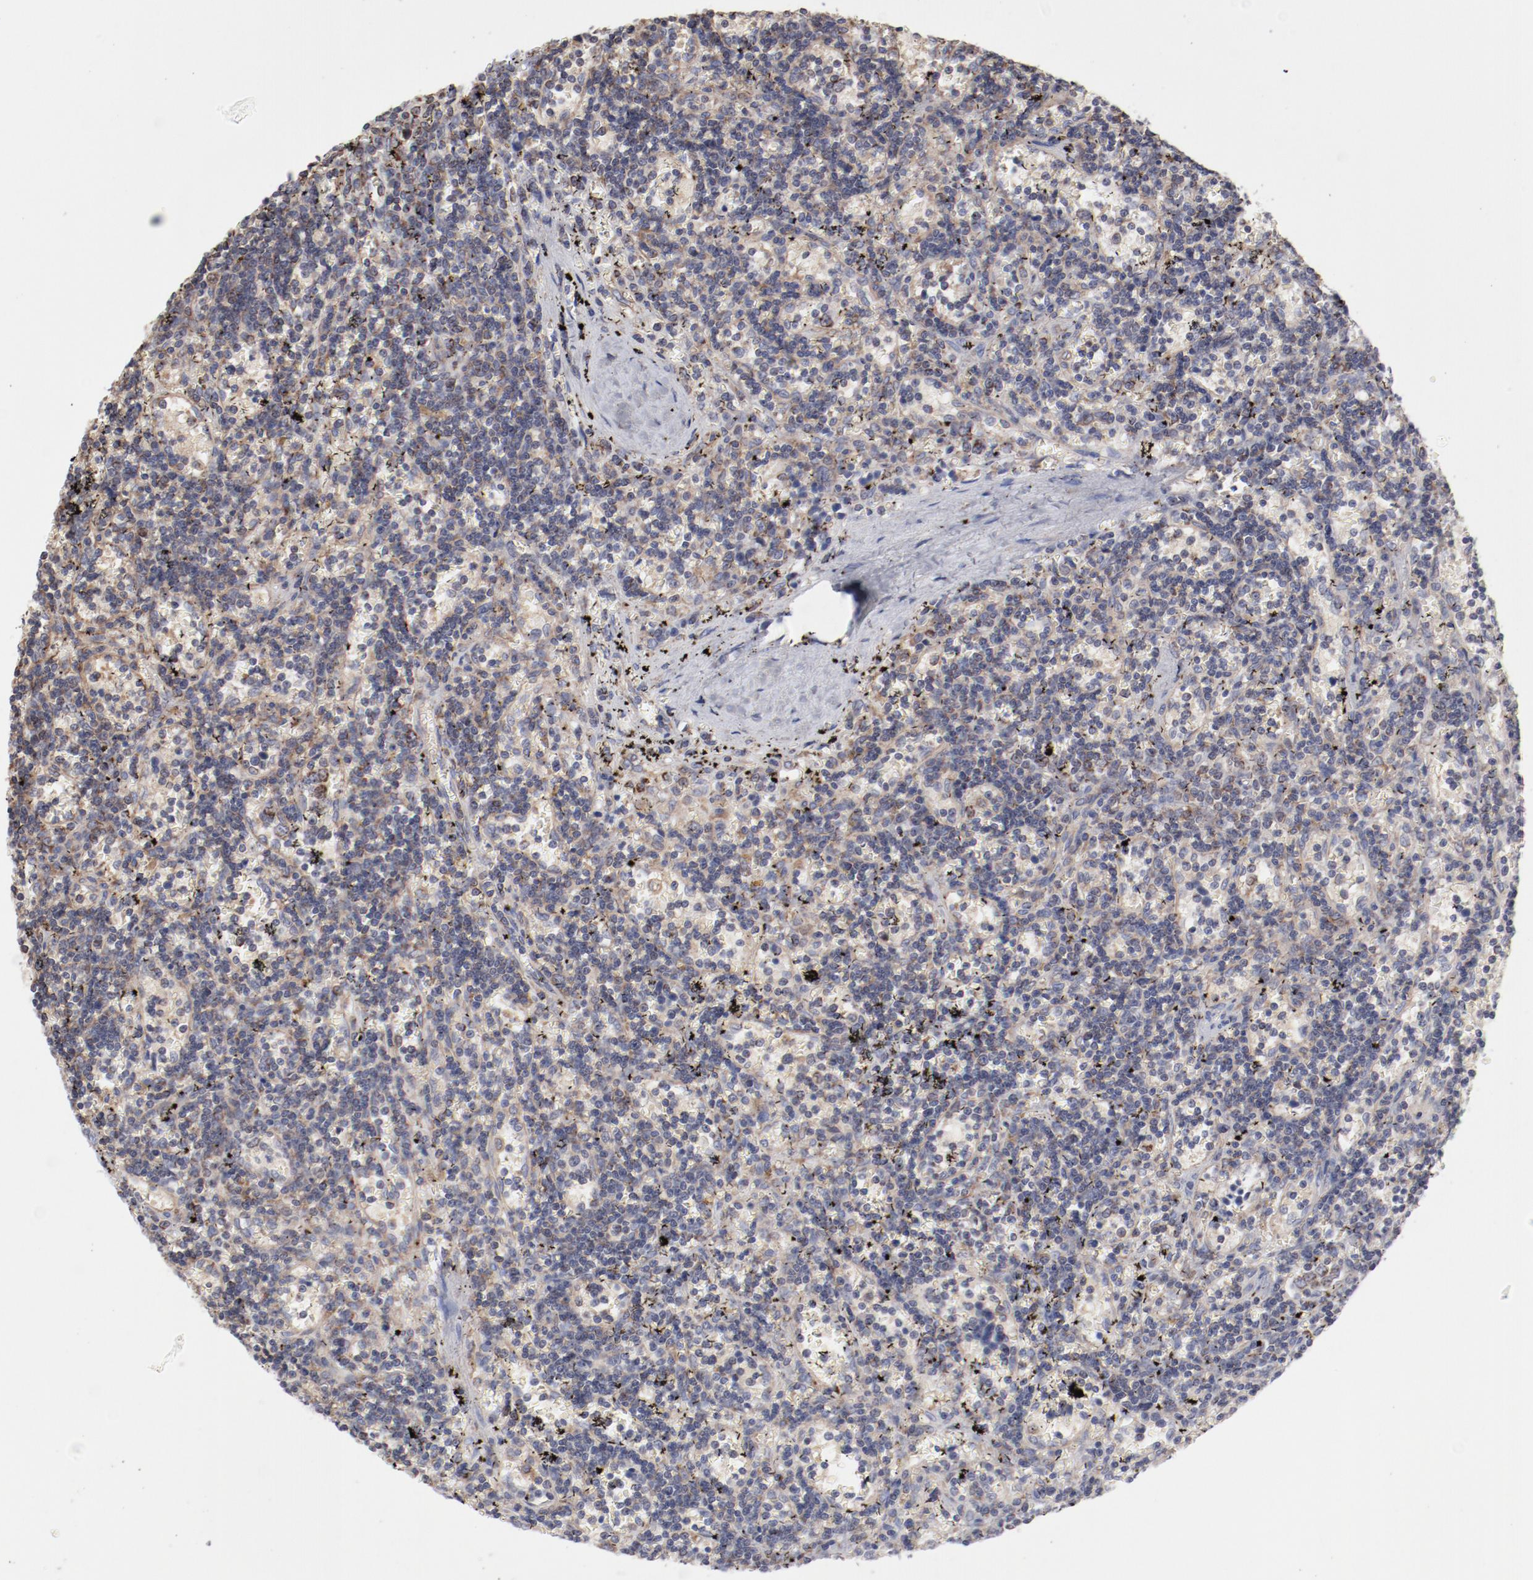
{"staining": {"intensity": "weak", "quantity": "25%-75%", "location": "cytoplasmic/membranous"}, "tissue": "lymphoma", "cell_type": "Tumor cells", "image_type": "cancer", "snomed": [{"axis": "morphology", "description": "Malignant lymphoma, non-Hodgkin's type, Low grade"}, {"axis": "topography", "description": "Spleen"}], "caption": "Malignant lymphoma, non-Hodgkin's type (low-grade) tissue displays weak cytoplasmic/membranous positivity in approximately 25%-75% of tumor cells, visualized by immunohistochemistry.", "gene": "PPFIBP2", "patient": {"sex": "male", "age": 60}}